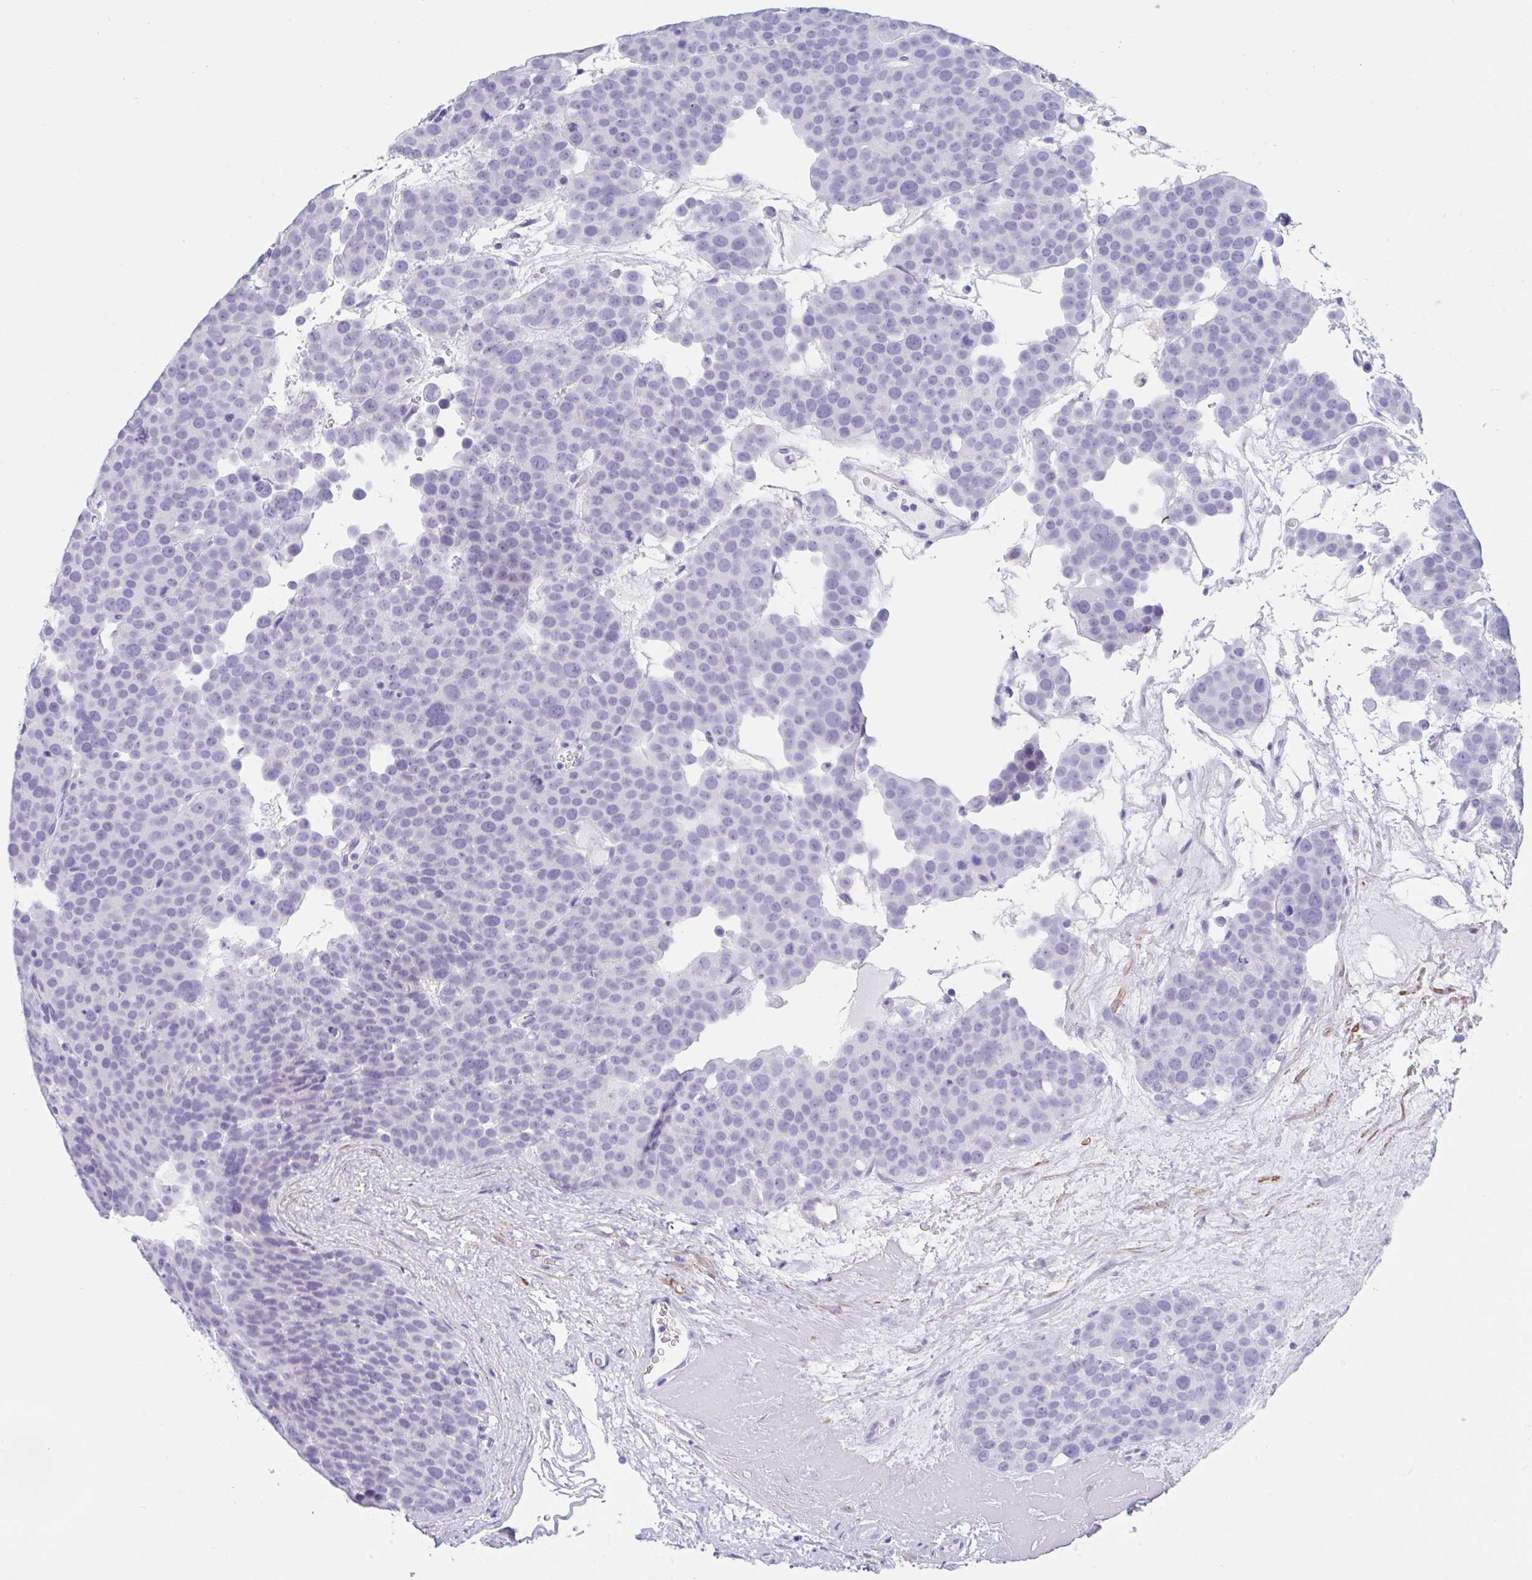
{"staining": {"intensity": "negative", "quantity": "none", "location": "none"}, "tissue": "testis cancer", "cell_type": "Tumor cells", "image_type": "cancer", "snomed": [{"axis": "morphology", "description": "Seminoma, NOS"}, {"axis": "topography", "description": "Testis"}], "caption": "IHC of human seminoma (testis) displays no staining in tumor cells.", "gene": "TAS2R41", "patient": {"sex": "male", "age": 71}}